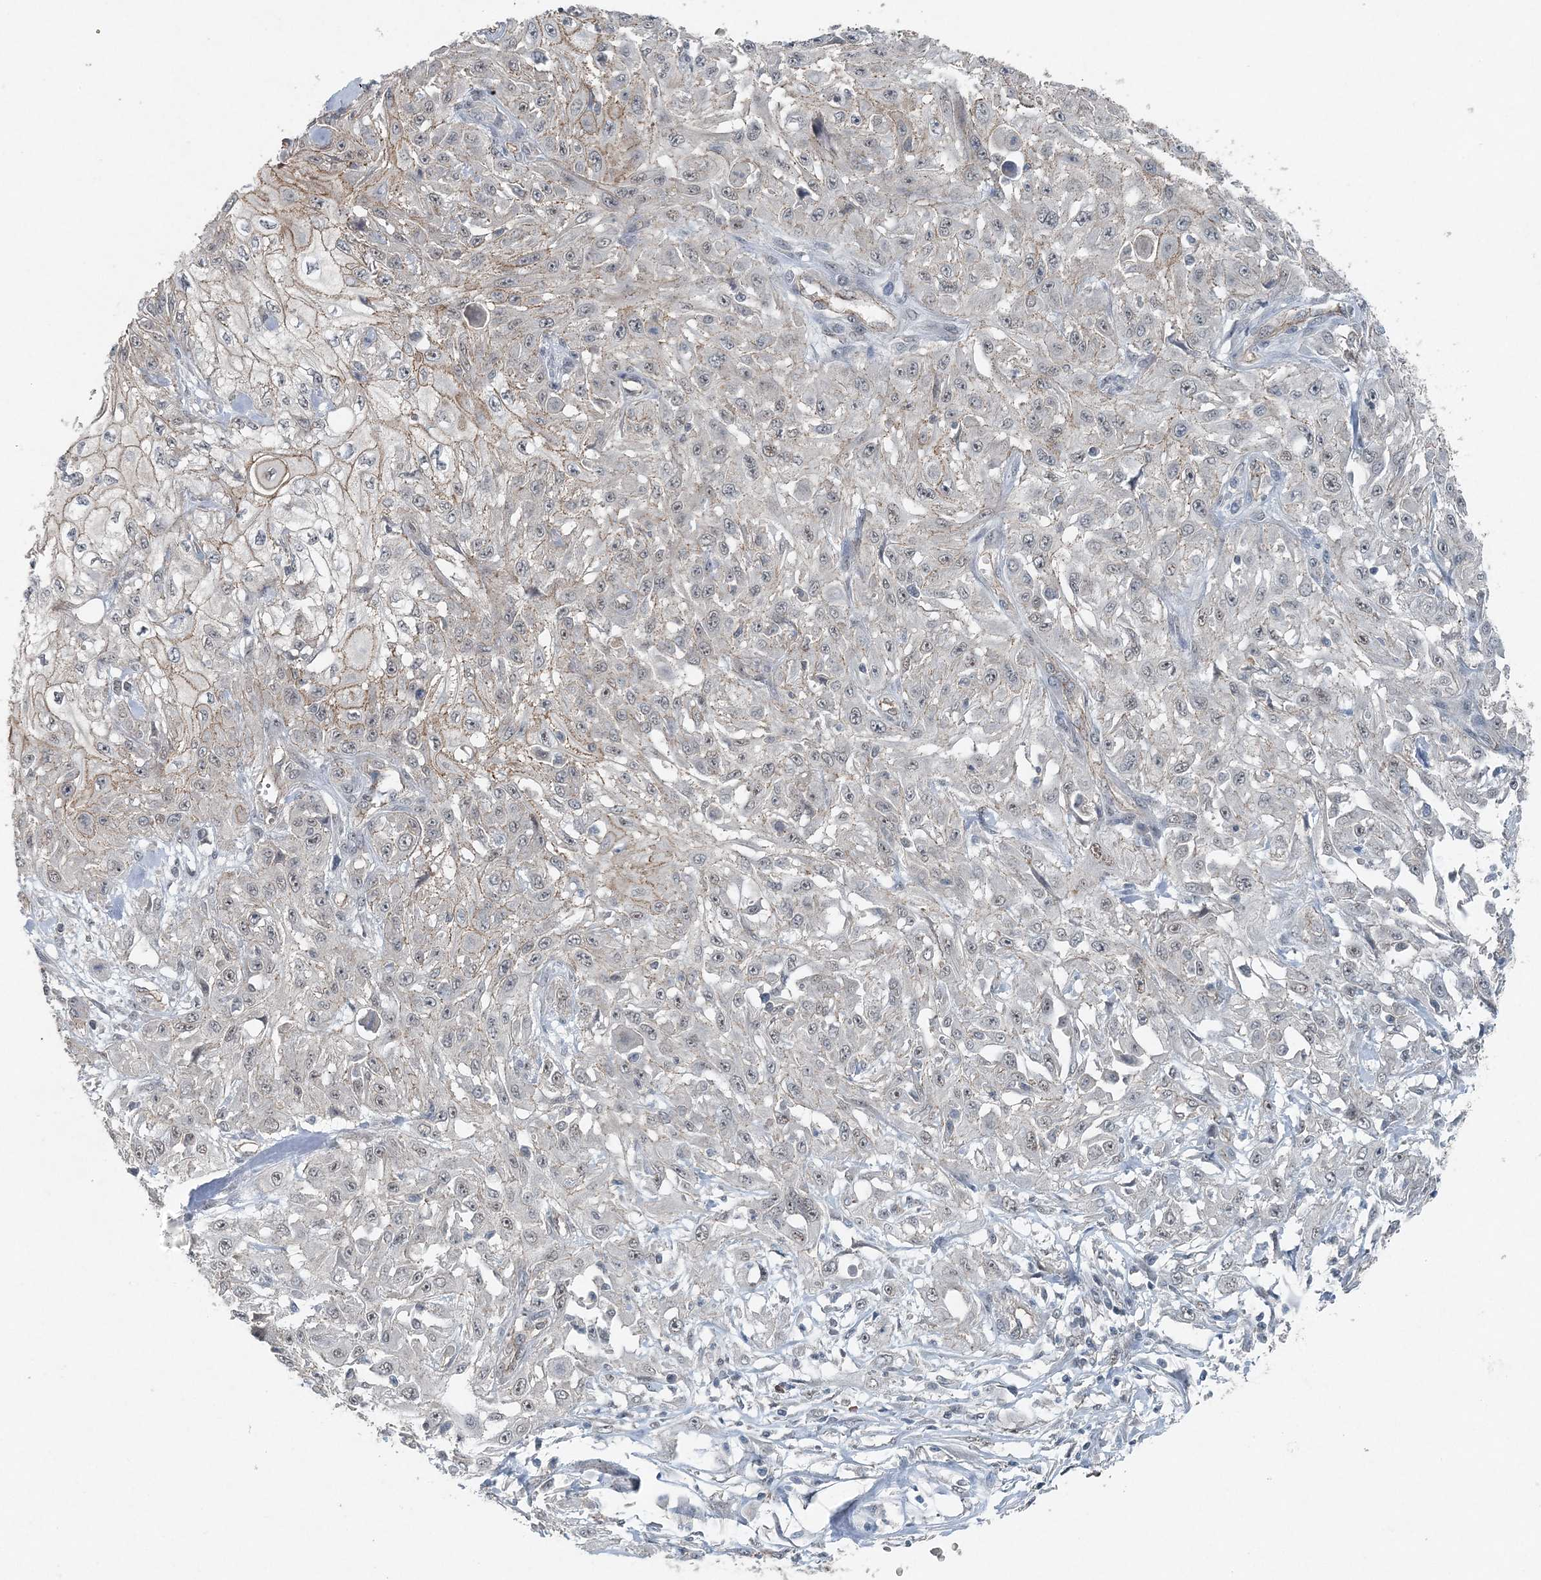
{"staining": {"intensity": "weak", "quantity": "<25%", "location": "cytoplasmic/membranous"}, "tissue": "skin cancer", "cell_type": "Tumor cells", "image_type": "cancer", "snomed": [{"axis": "morphology", "description": "Squamous cell carcinoma, NOS"}, {"axis": "morphology", "description": "Squamous cell carcinoma, metastatic, NOS"}, {"axis": "topography", "description": "Skin"}, {"axis": "topography", "description": "Lymph node"}], "caption": "Immunohistochemistry micrograph of neoplastic tissue: human skin cancer stained with DAB demonstrates no significant protein staining in tumor cells. (Stains: DAB (3,3'-diaminobenzidine) IHC with hematoxylin counter stain, Microscopy: brightfield microscopy at high magnification).", "gene": "VSIG2", "patient": {"sex": "male", "age": 75}}